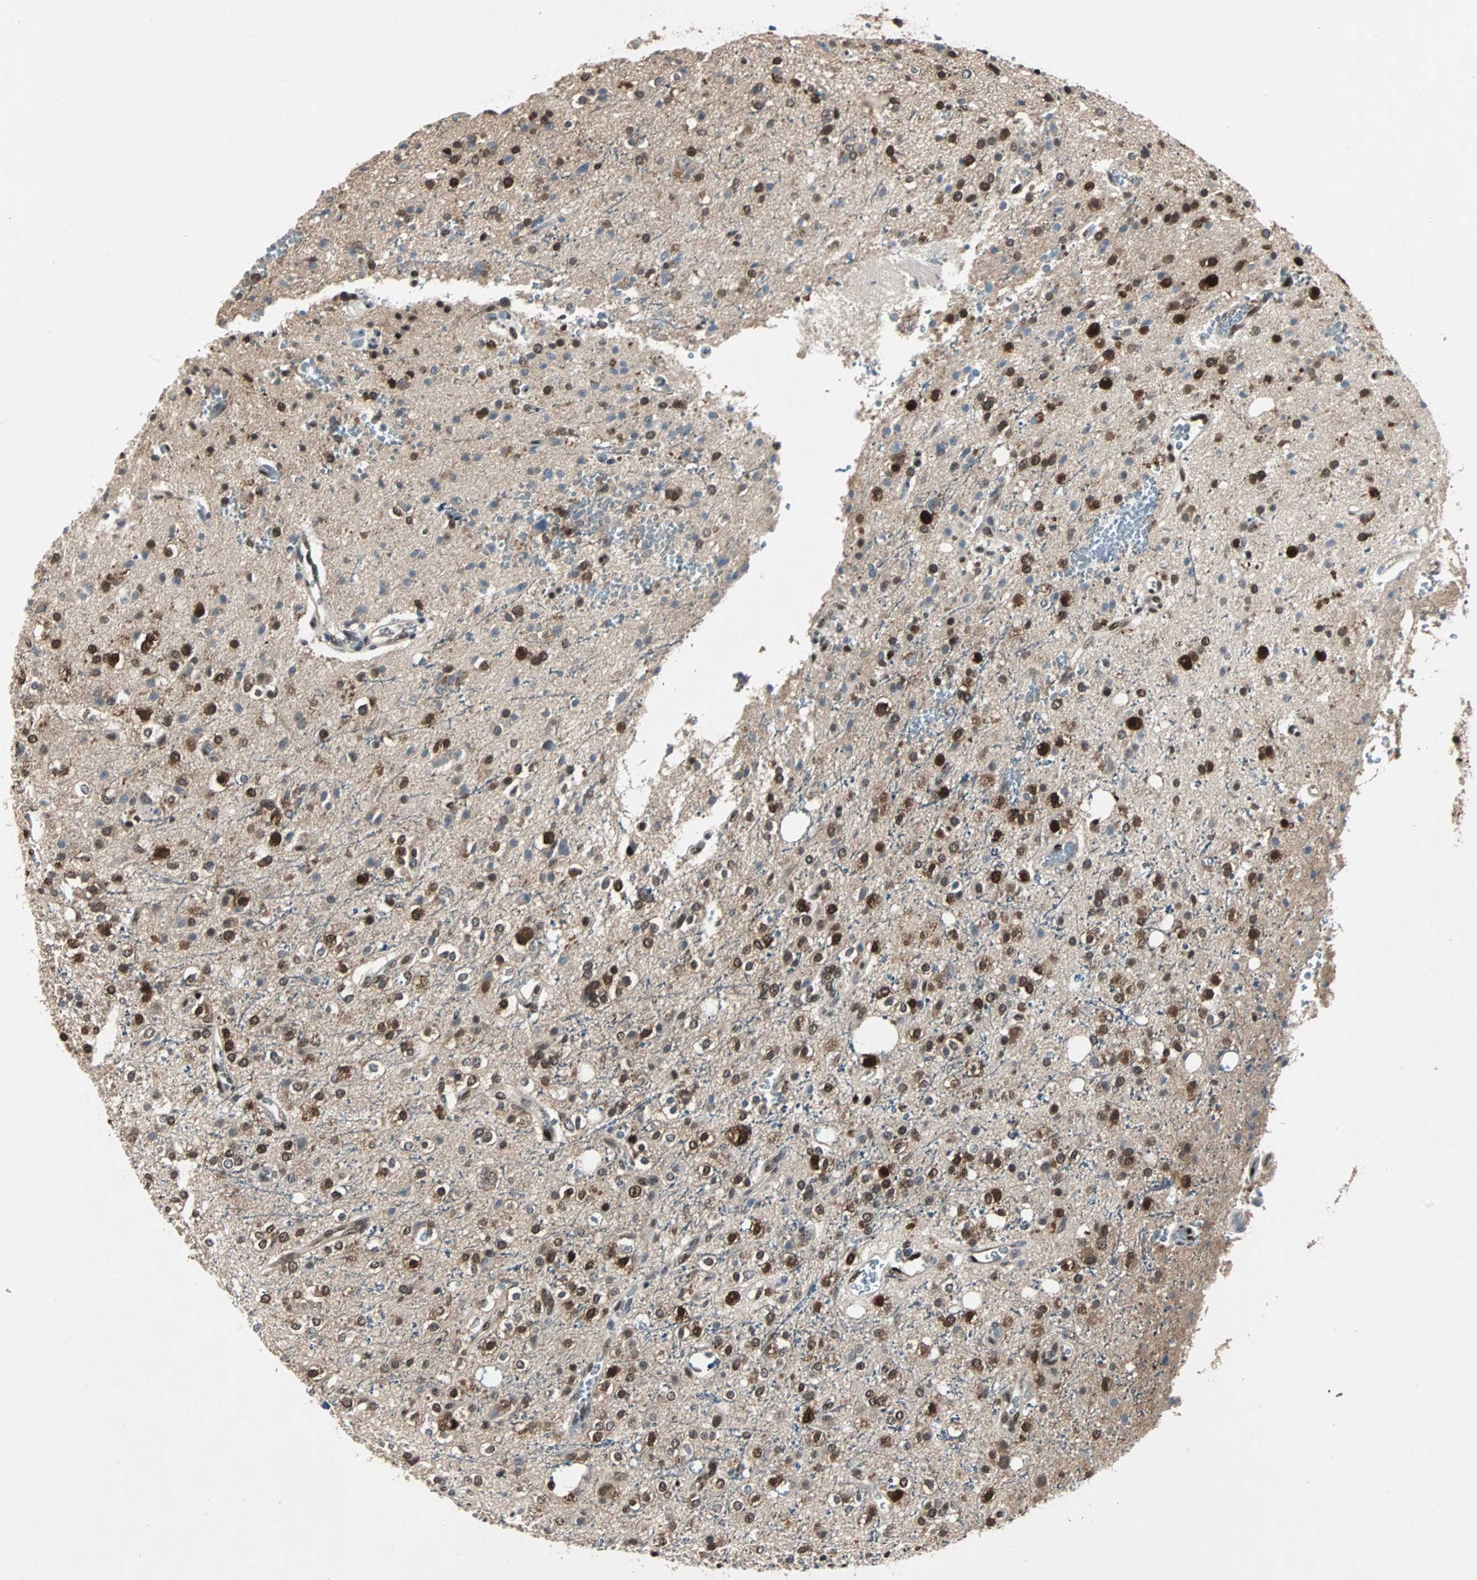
{"staining": {"intensity": "strong", "quantity": ">75%", "location": "cytoplasmic/membranous,nuclear"}, "tissue": "glioma", "cell_type": "Tumor cells", "image_type": "cancer", "snomed": [{"axis": "morphology", "description": "Glioma, malignant, High grade"}, {"axis": "topography", "description": "Brain"}], "caption": "Protein expression analysis of human malignant high-grade glioma reveals strong cytoplasmic/membranous and nuclear positivity in about >75% of tumor cells.", "gene": "ACLY", "patient": {"sex": "male", "age": 47}}